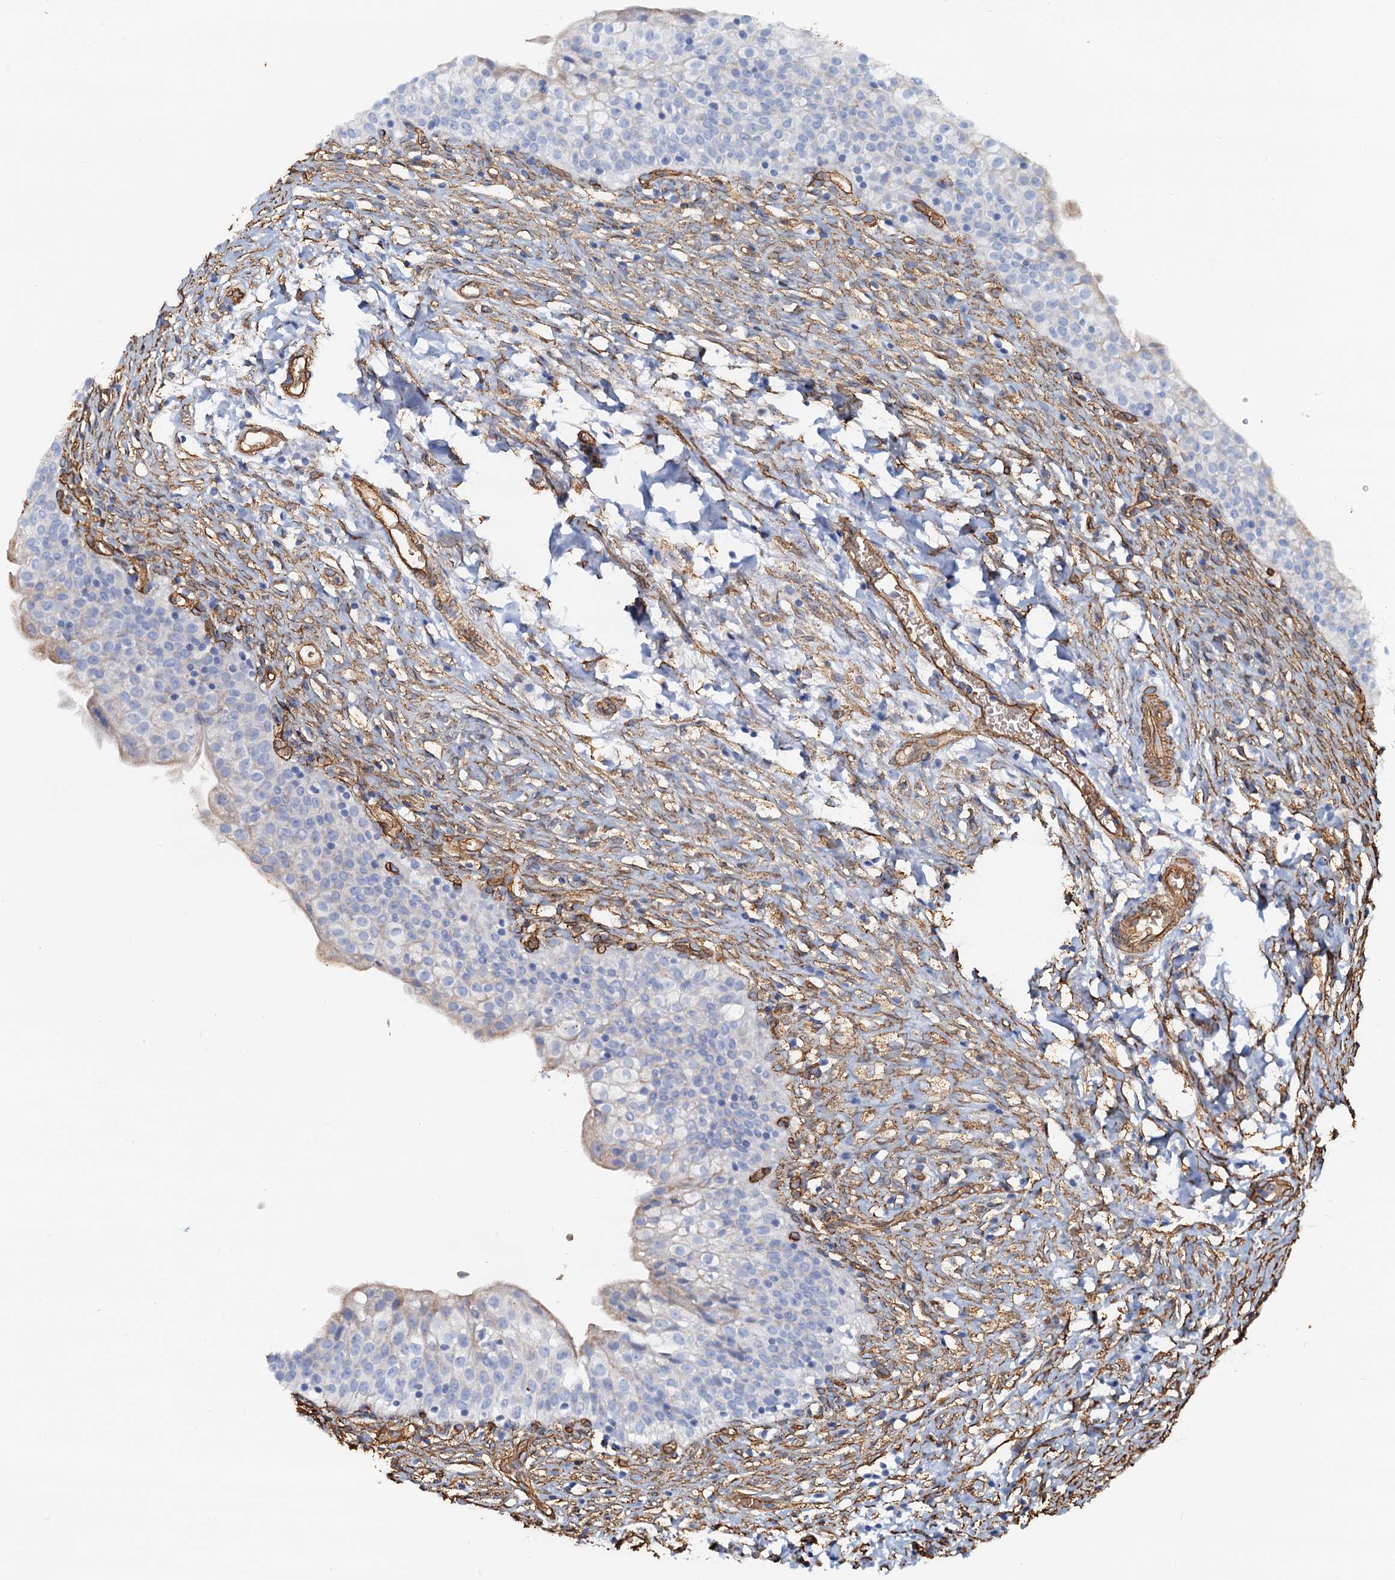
{"staining": {"intensity": "negative", "quantity": "none", "location": "none"}, "tissue": "urinary bladder", "cell_type": "Urothelial cells", "image_type": "normal", "snomed": [{"axis": "morphology", "description": "Normal tissue, NOS"}, {"axis": "topography", "description": "Urinary bladder"}], "caption": "Urothelial cells are negative for protein expression in normal human urinary bladder.", "gene": "DGKG", "patient": {"sex": "male", "age": 55}}